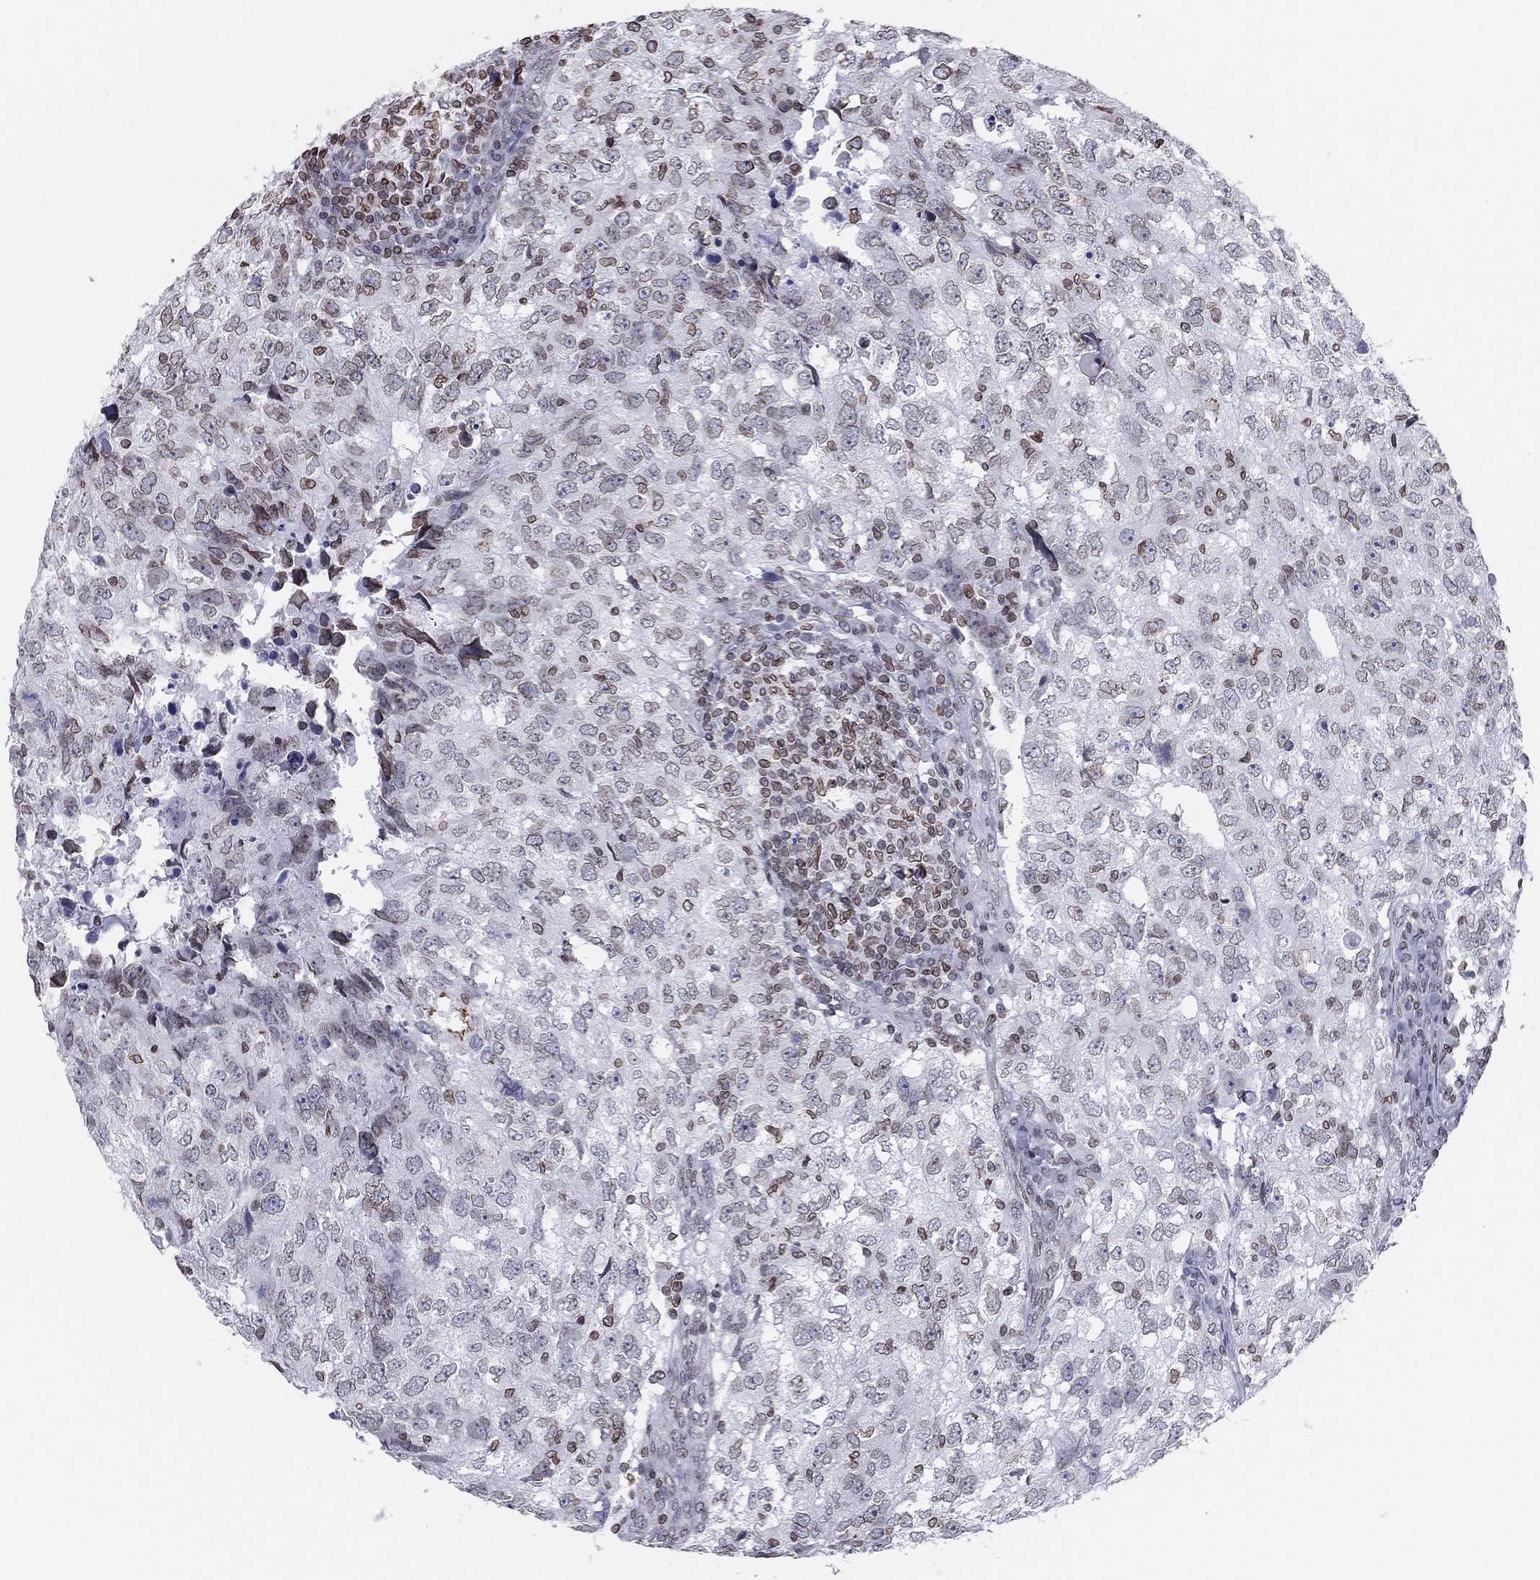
{"staining": {"intensity": "moderate", "quantity": "25%-75%", "location": "cytoplasmic/membranous"}, "tissue": "breast cancer", "cell_type": "Tumor cells", "image_type": "cancer", "snomed": [{"axis": "morphology", "description": "Duct carcinoma"}, {"axis": "topography", "description": "Breast"}], "caption": "Breast cancer (infiltrating ductal carcinoma) stained for a protein (brown) displays moderate cytoplasmic/membranous positive positivity in about 25%-75% of tumor cells.", "gene": "ESPL1", "patient": {"sex": "female", "age": 30}}